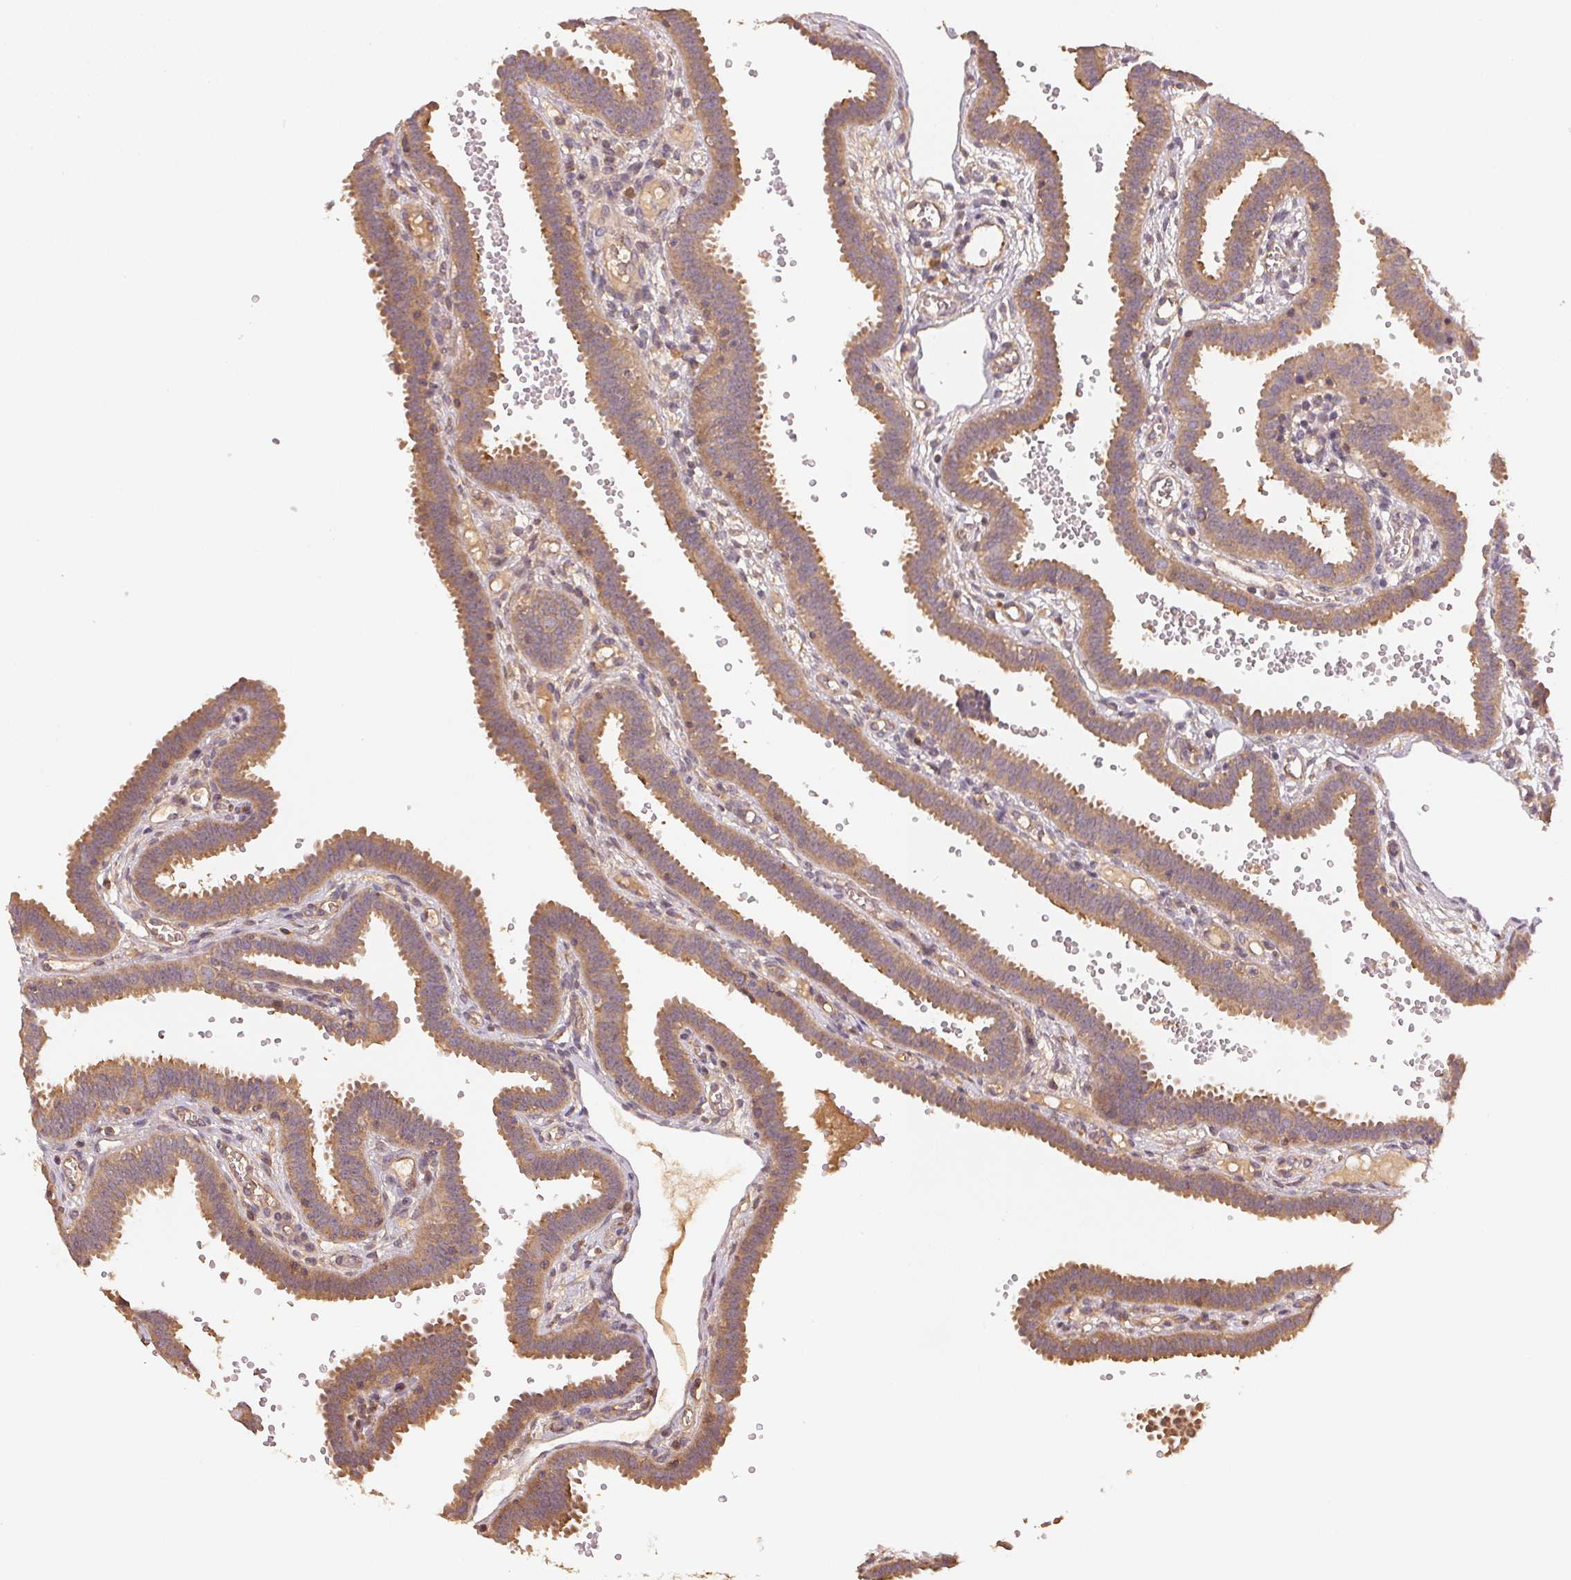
{"staining": {"intensity": "moderate", "quantity": ">75%", "location": "cytoplasmic/membranous"}, "tissue": "fallopian tube", "cell_type": "Glandular cells", "image_type": "normal", "snomed": [{"axis": "morphology", "description": "Normal tissue, NOS"}, {"axis": "topography", "description": "Fallopian tube"}], "caption": "Protein expression by immunohistochemistry (IHC) demonstrates moderate cytoplasmic/membranous expression in approximately >75% of glandular cells in unremarkable fallopian tube.", "gene": "RALA", "patient": {"sex": "female", "age": 37}}